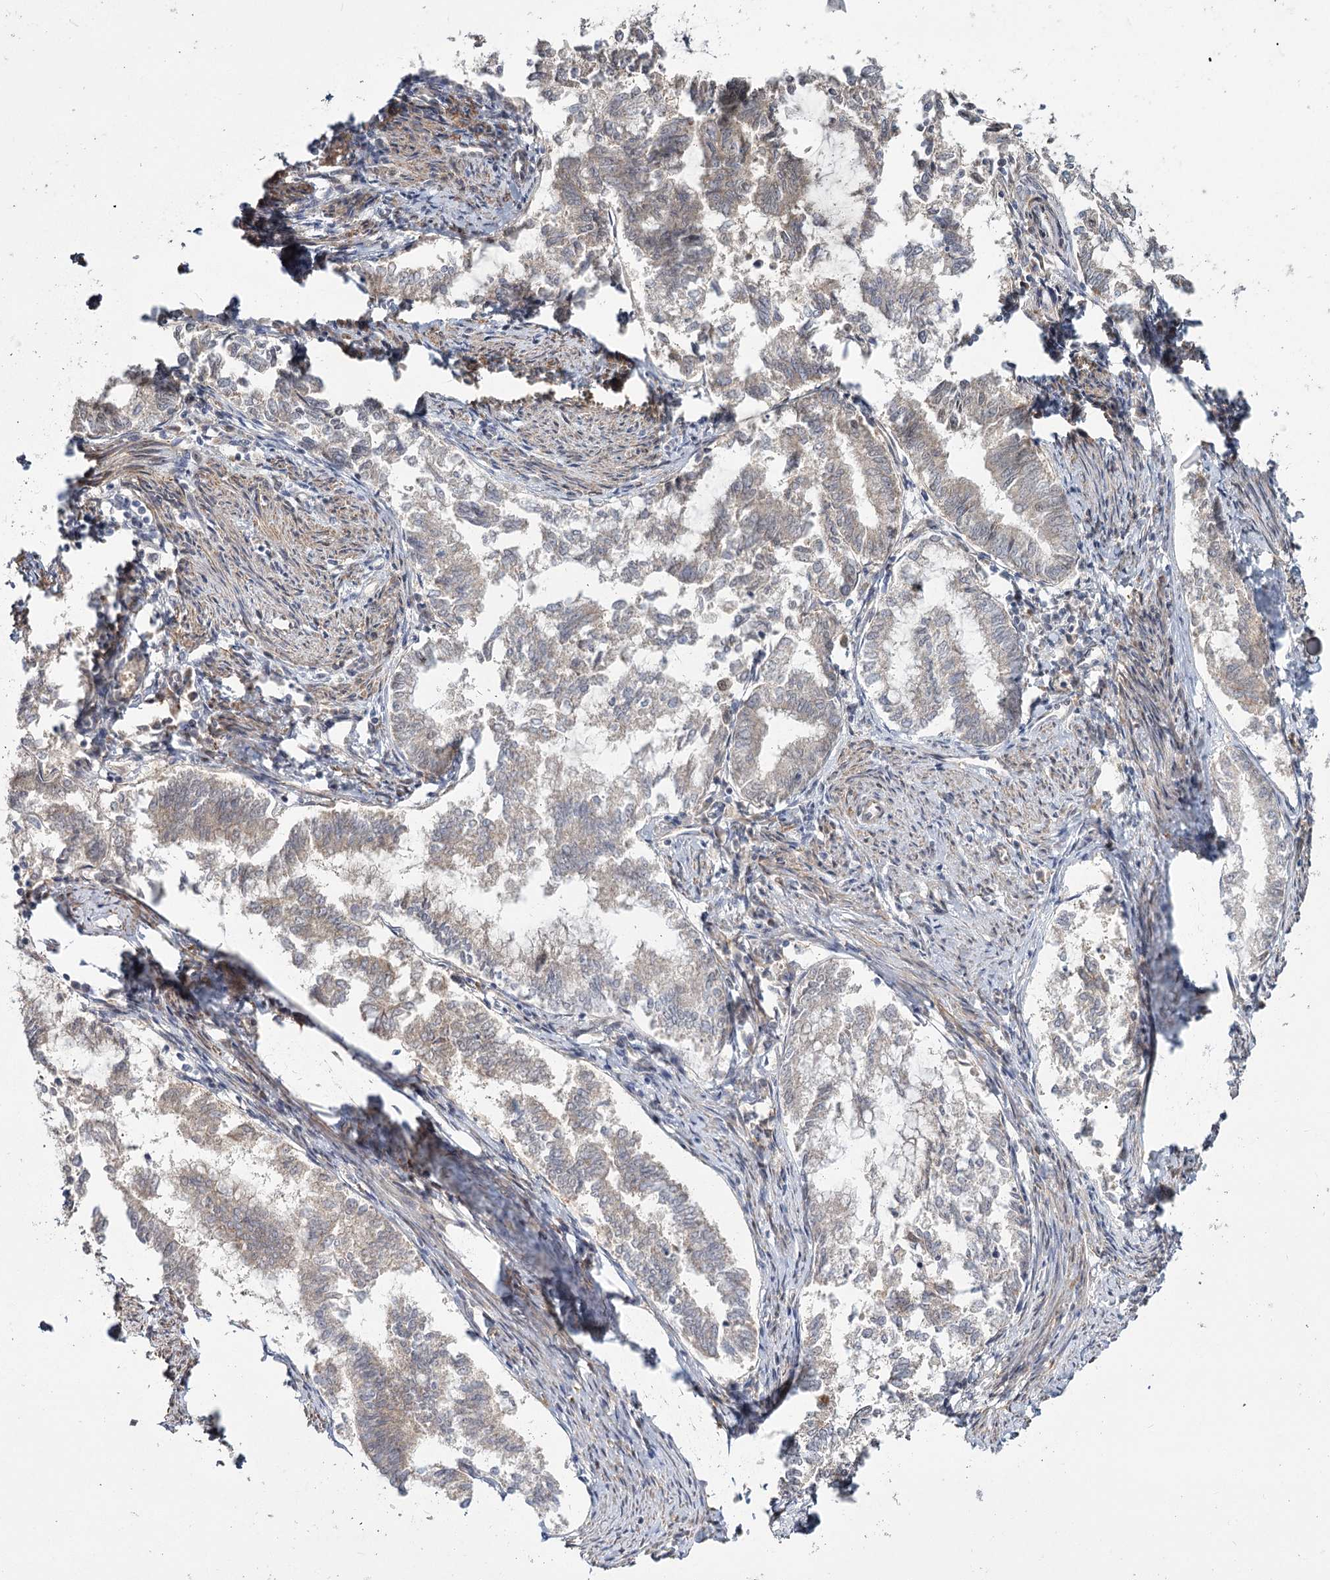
{"staining": {"intensity": "negative", "quantity": "none", "location": "none"}, "tissue": "endometrial cancer", "cell_type": "Tumor cells", "image_type": "cancer", "snomed": [{"axis": "morphology", "description": "Adenocarcinoma, NOS"}, {"axis": "topography", "description": "Endometrium"}], "caption": "Tumor cells show no significant expression in endometrial cancer (adenocarcinoma). (Brightfield microscopy of DAB immunohistochemistry (IHC) at high magnification).", "gene": "TBC1D9B", "patient": {"sex": "female", "age": 79}}